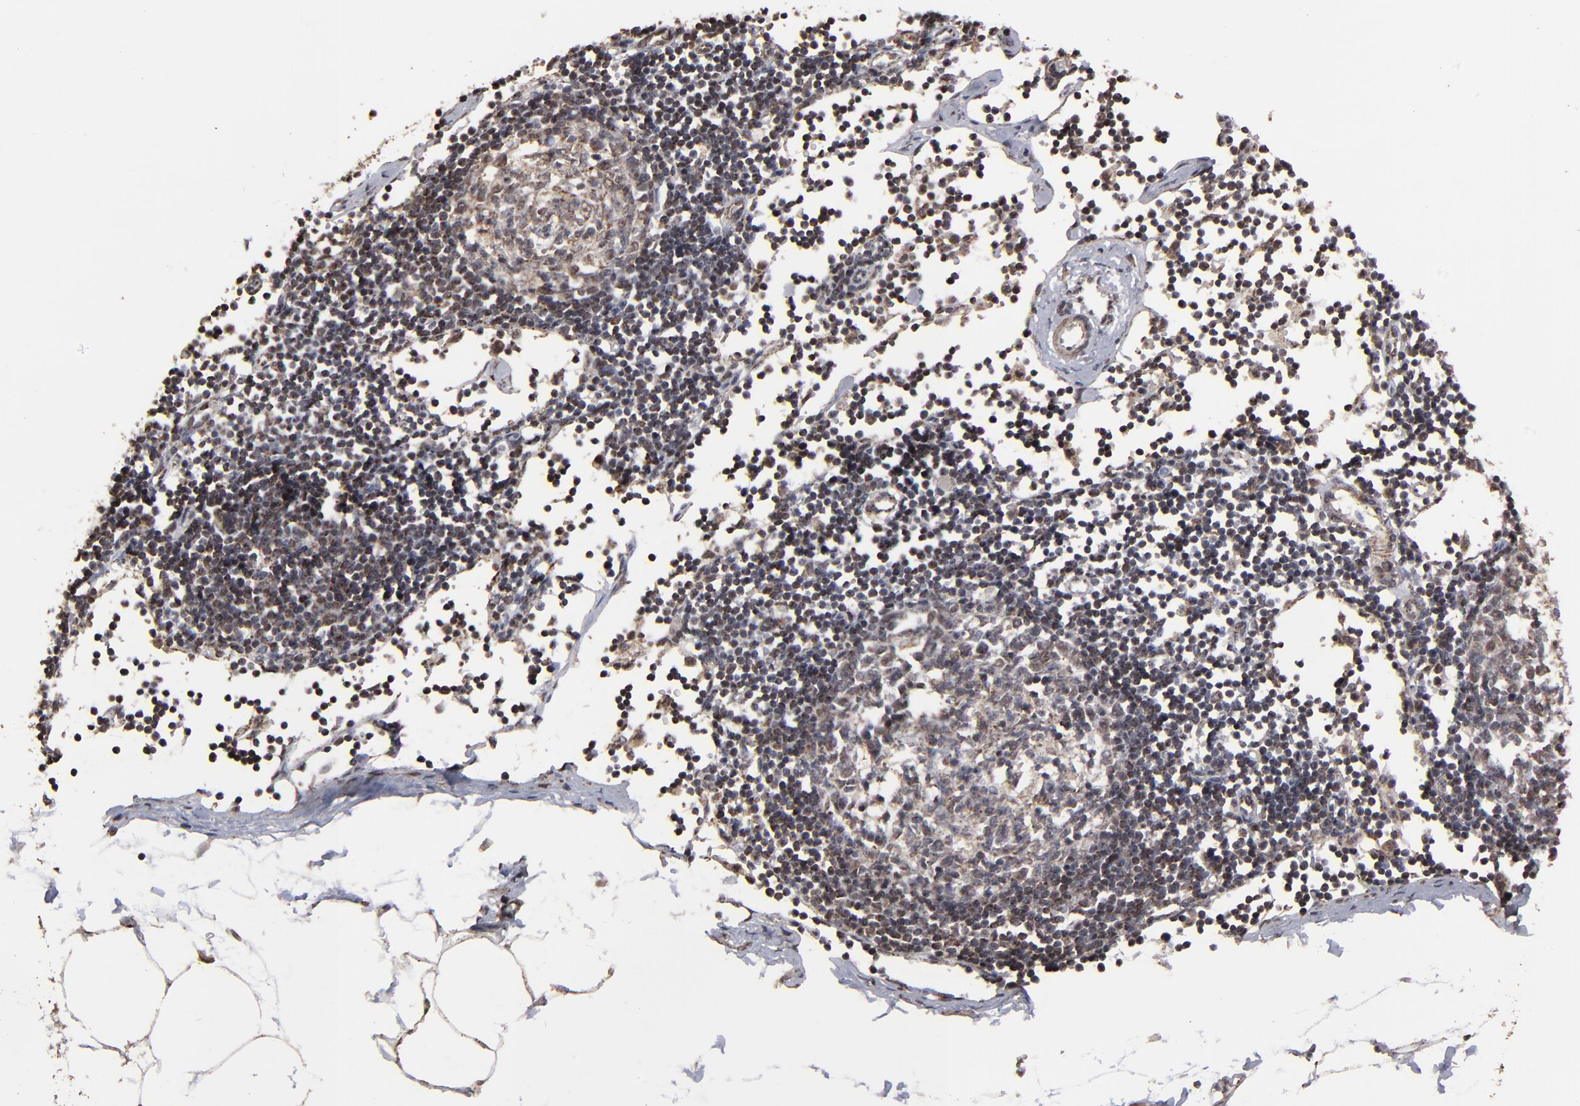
{"staining": {"intensity": "moderate", "quantity": "25%-75%", "location": "cytoplasmic/membranous"}, "tissue": "adipose tissue", "cell_type": "Adipocytes", "image_type": "normal", "snomed": [{"axis": "morphology", "description": "Normal tissue, NOS"}, {"axis": "morphology", "description": "Adenocarcinoma, NOS"}, {"axis": "topography", "description": "Colon"}, {"axis": "topography", "description": "Peripheral nerve tissue"}], "caption": "Immunohistochemistry (IHC) photomicrograph of benign human adipose tissue stained for a protein (brown), which shows medium levels of moderate cytoplasmic/membranous staining in approximately 25%-75% of adipocytes.", "gene": "BNIP3", "patient": {"sex": "male", "age": 14}}